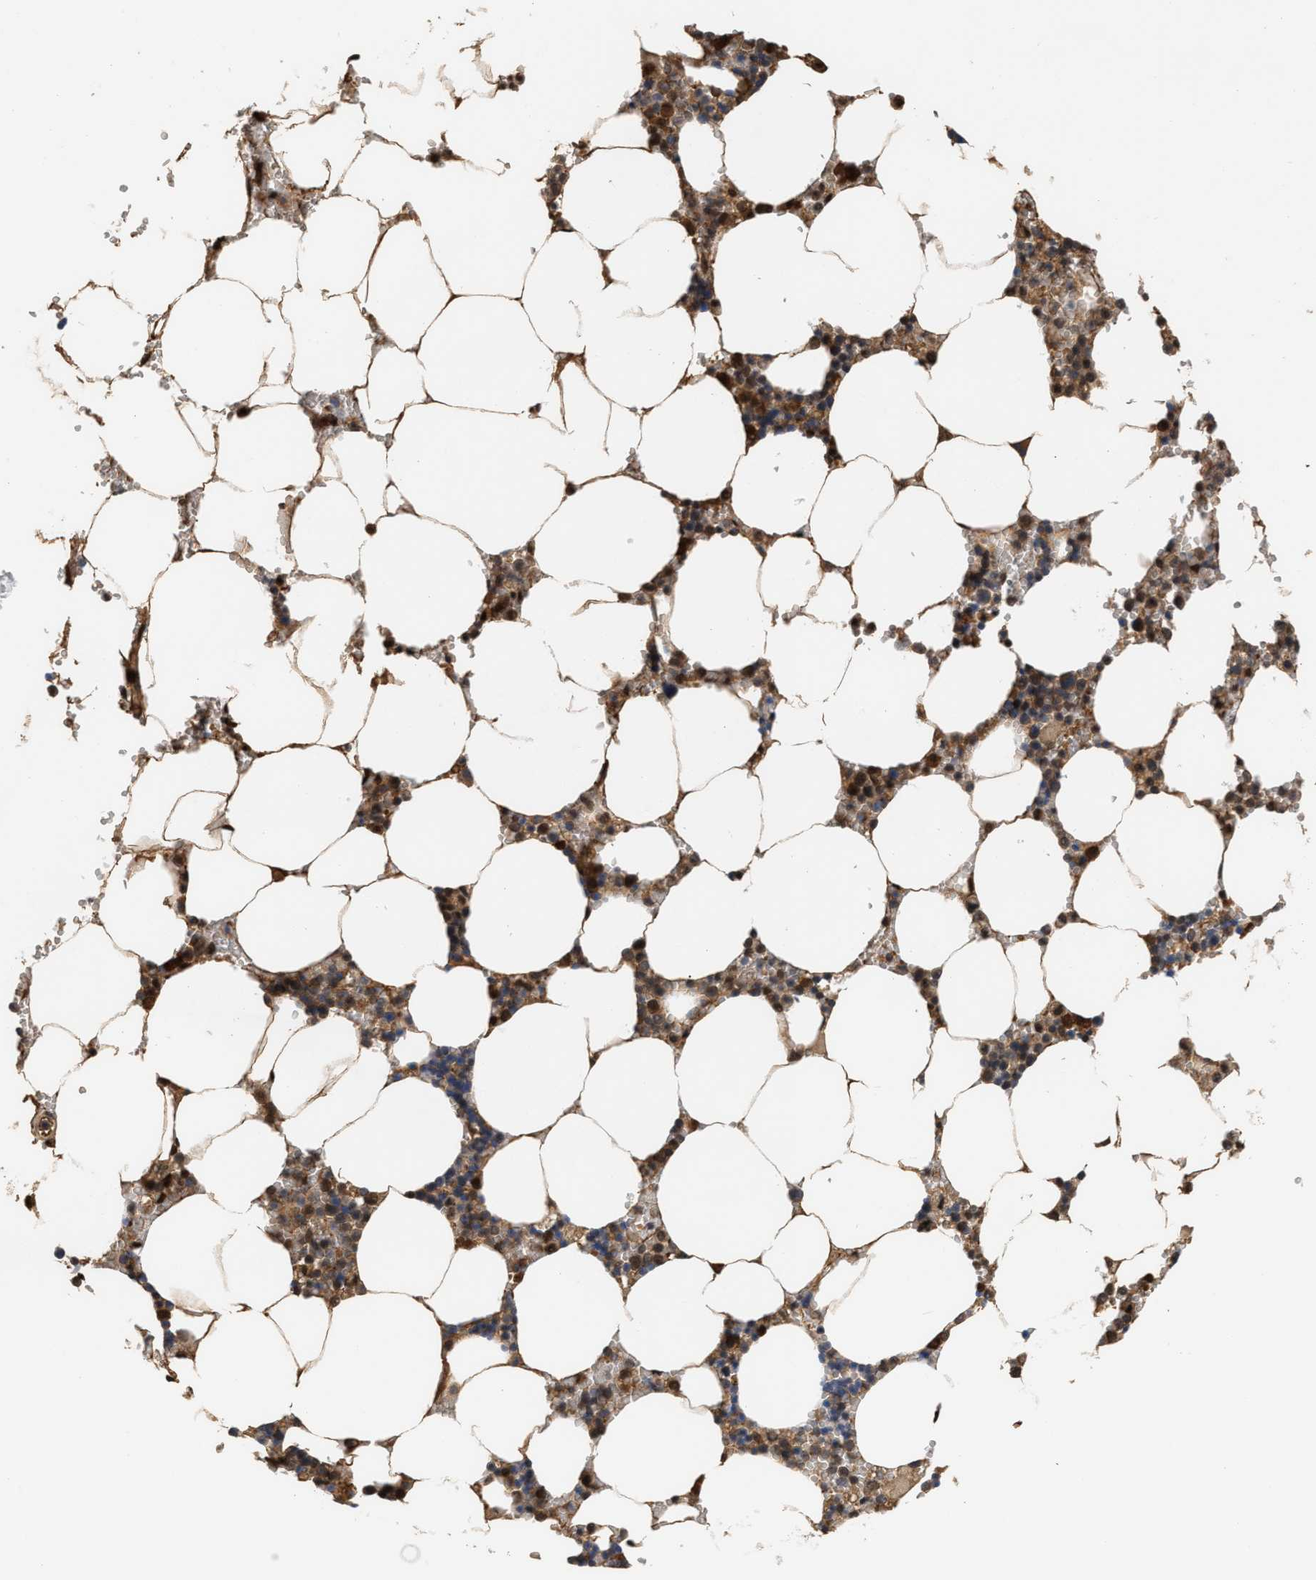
{"staining": {"intensity": "moderate", "quantity": "25%-75%", "location": "cytoplasmic/membranous,nuclear"}, "tissue": "bone marrow", "cell_type": "Hematopoietic cells", "image_type": "normal", "snomed": [{"axis": "morphology", "description": "Normal tissue, NOS"}, {"axis": "topography", "description": "Bone marrow"}], "caption": "This is a micrograph of immunohistochemistry (IHC) staining of unremarkable bone marrow, which shows moderate positivity in the cytoplasmic/membranous,nuclear of hematopoietic cells.", "gene": "SCAI", "patient": {"sex": "male", "age": 70}}